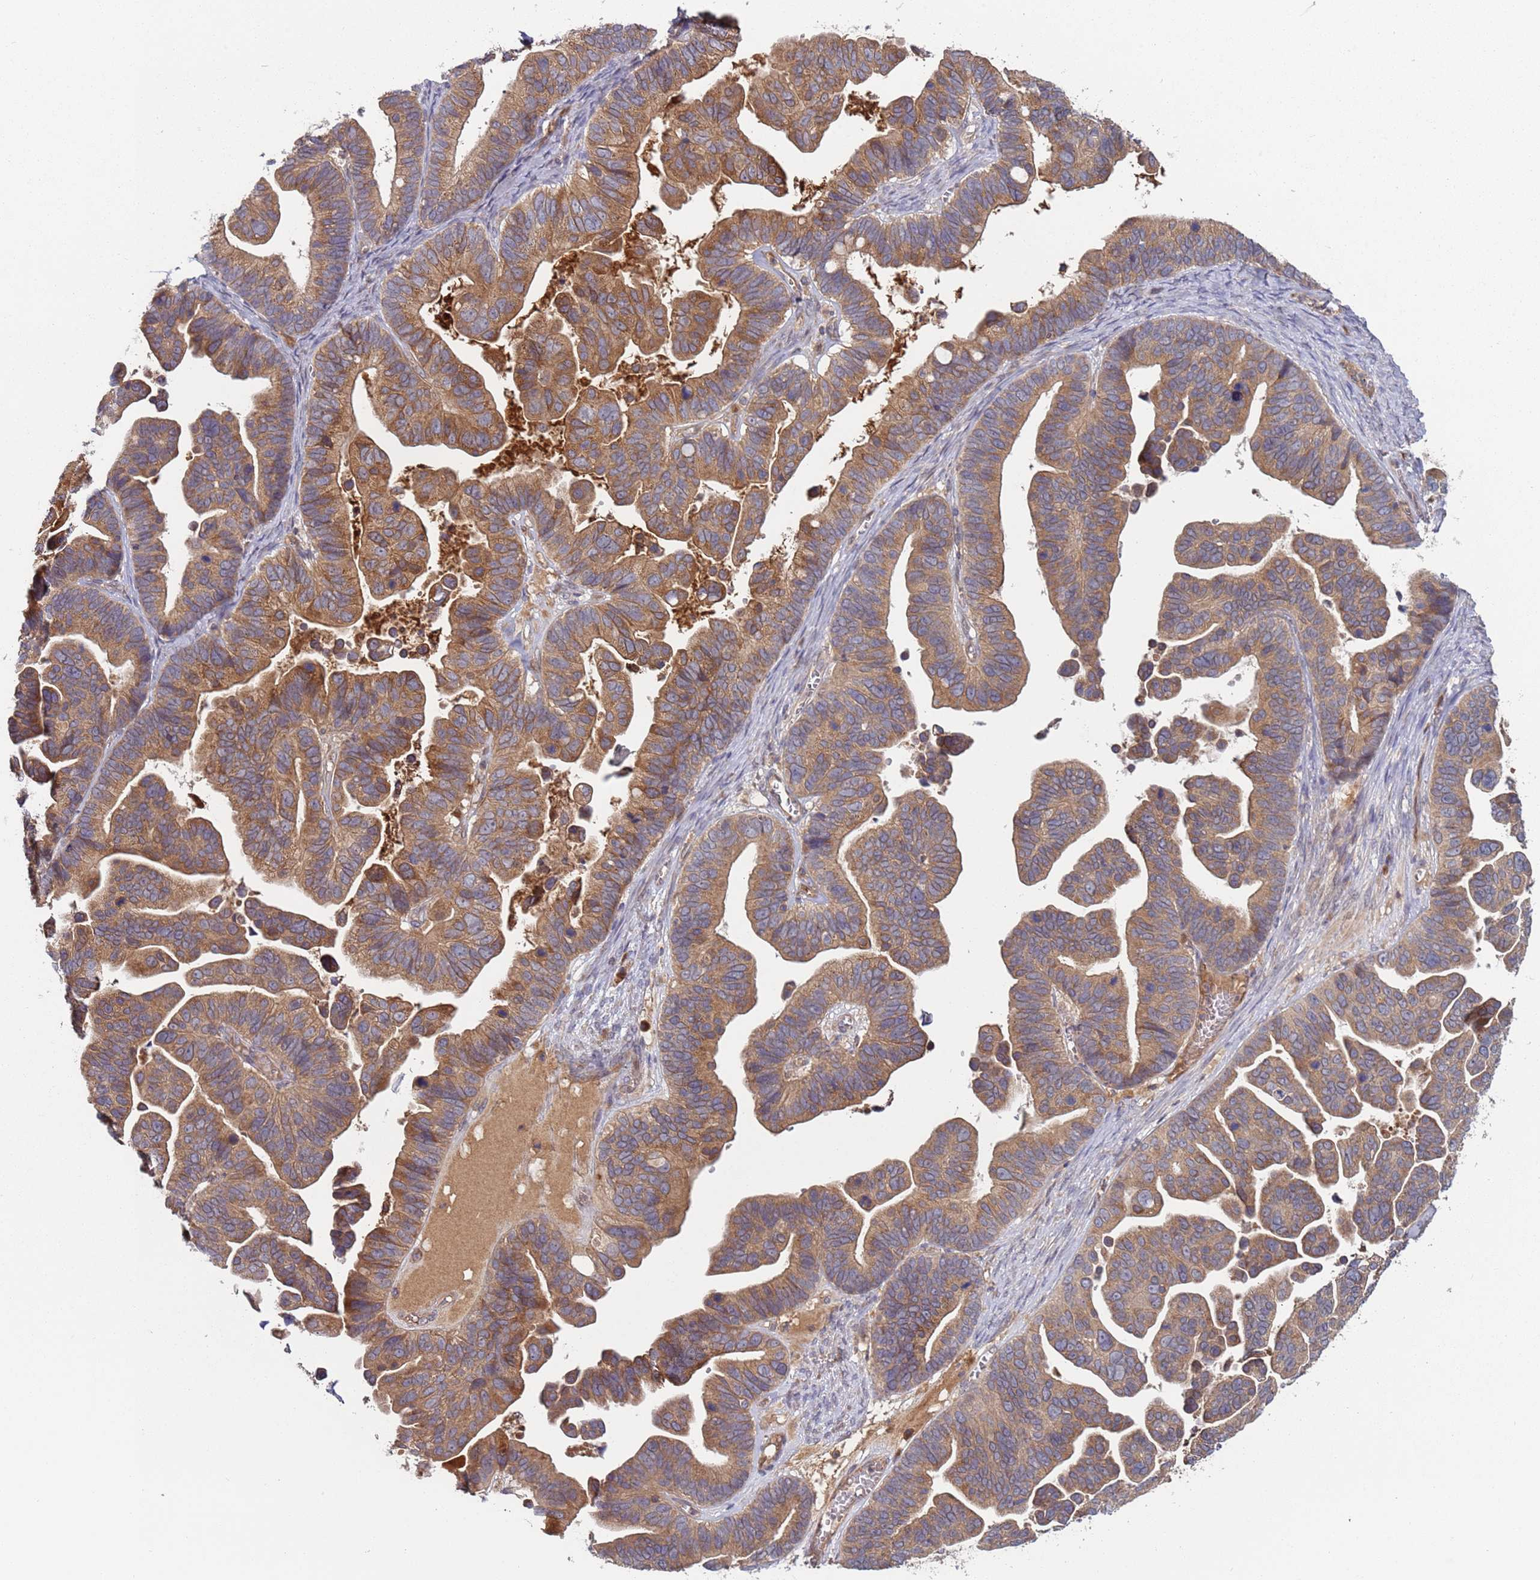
{"staining": {"intensity": "moderate", "quantity": ">75%", "location": "cytoplasmic/membranous"}, "tissue": "ovarian cancer", "cell_type": "Tumor cells", "image_type": "cancer", "snomed": [{"axis": "morphology", "description": "Cystadenocarcinoma, serous, NOS"}, {"axis": "topography", "description": "Ovary"}], "caption": "A histopathology image showing moderate cytoplasmic/membranous expression in about >75% of tumor cells in ovarian serous cystadenocarcinoma, as visualized by brown immunohistochemical staining.", "gene": "OR5A2", "patient": {"sex": "female", "age": 56}}